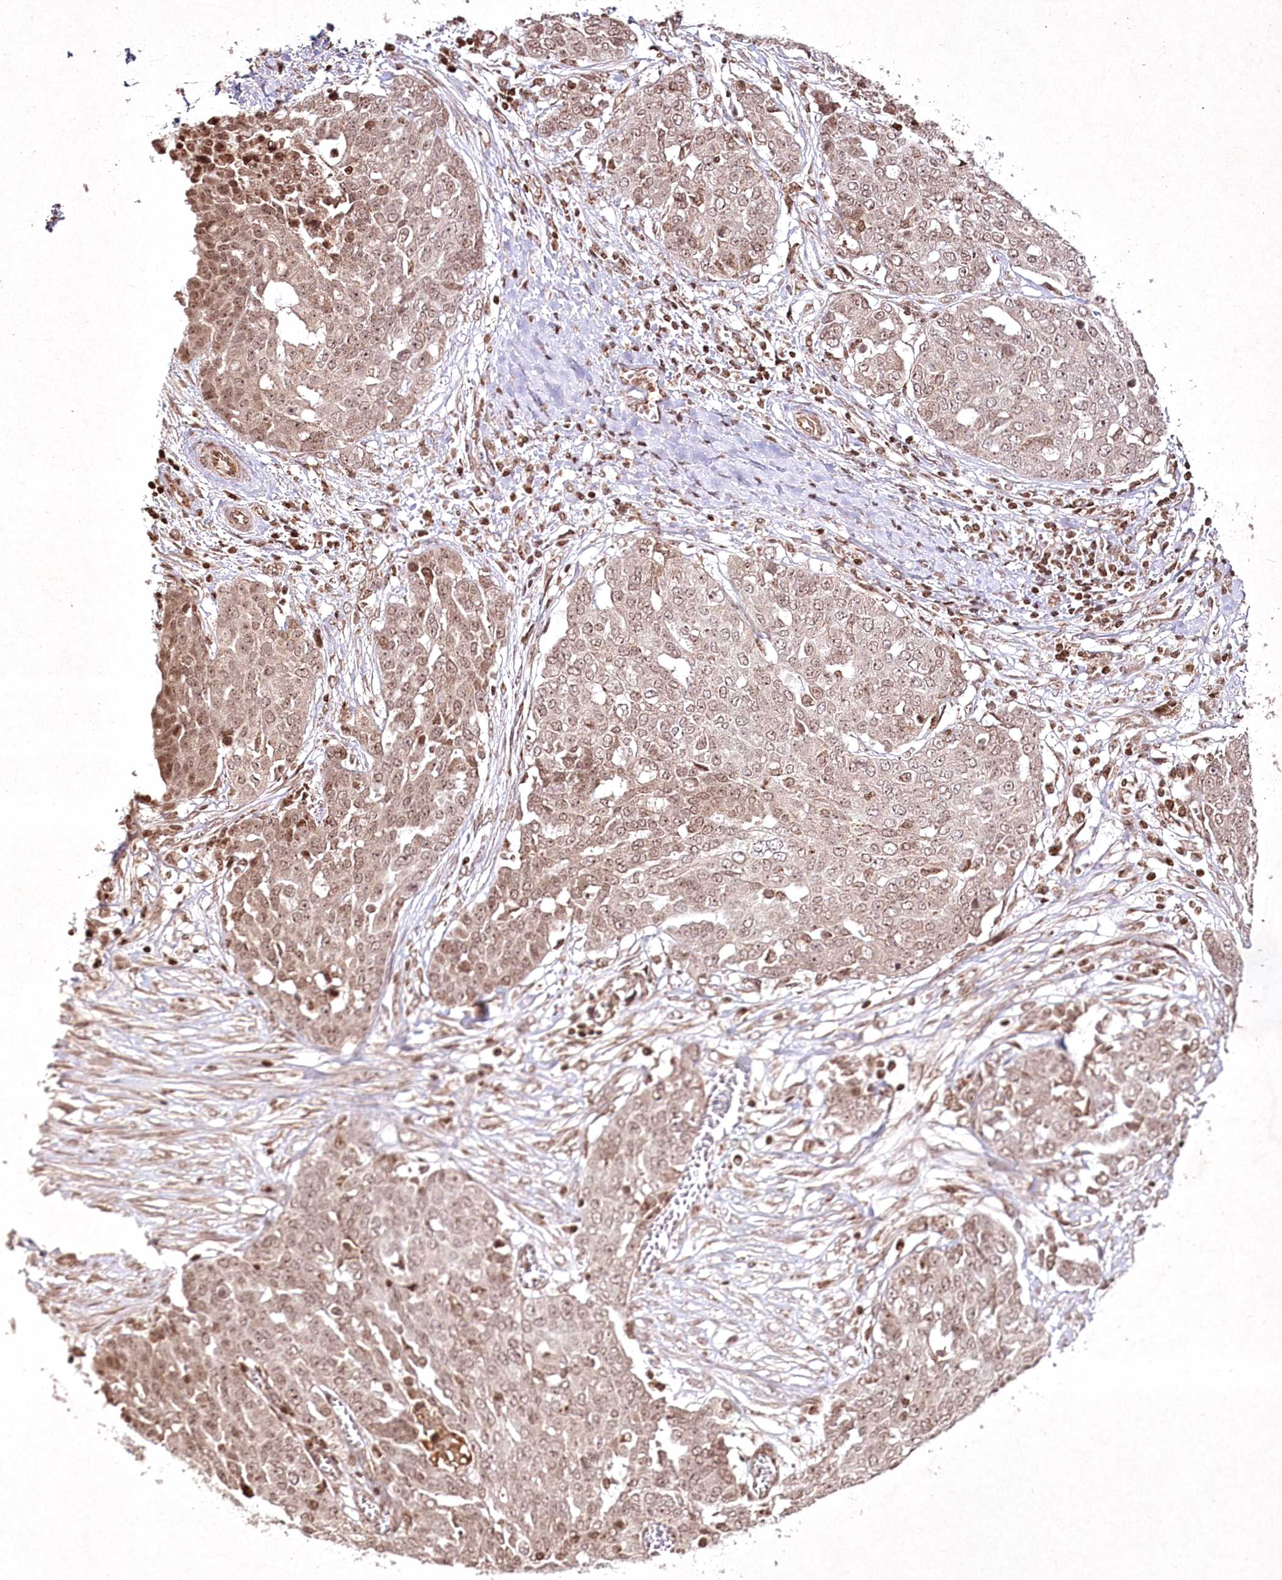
{"staining": {"intensity": "weak", "quantity": ">75%", "location": "nuclear"}, "tissue": "ovarian cancer", "cell_type": "Tumor cells", "image_type": "cancer", "snomed": [{"axis": "morphology", "description": "Cystadenocarcinoma, serous, NOS"}, {"axis": "topography", "description": "Soft tissue"}, {"axis": "topography", "description": "Ovary"}], "caption": "A brown stain labels weak nuclear staining of a protein in human ovarian serous cystadenocarcinoma tumor cells.", "gene": "CARM1", "patient": {"sex": "female", "age": 57}}